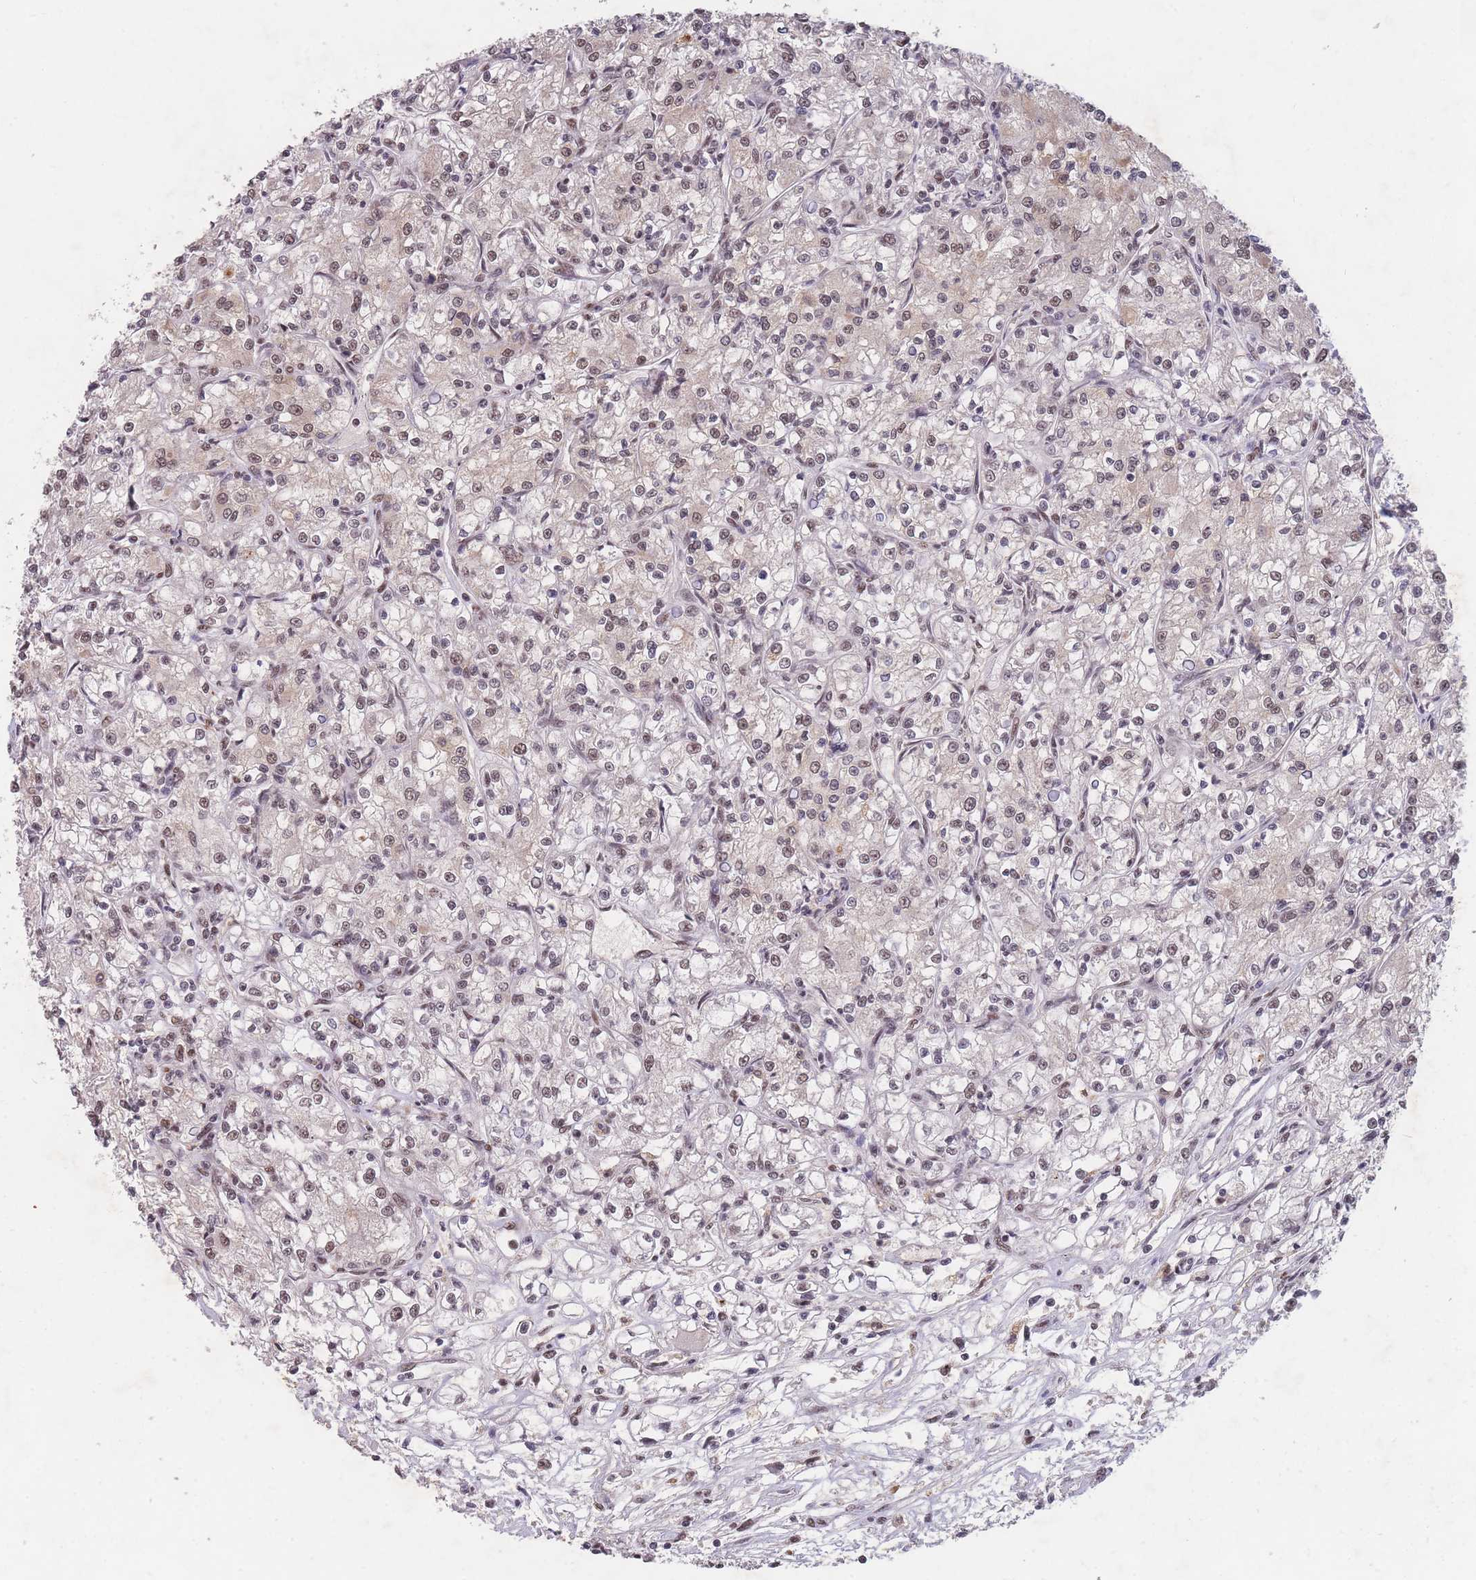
{"staining": {"intensity": "weak", "quantity": "25%-75%", "location": "nuclear"}, "tissue": "renal cancer", "cell_type": "Tumor cells", "image_type": "cancer", "snomed": [{"axis": "morphology", "description": "Adenocarcinoma, NOS"}, {"axis": "topography", "description": "Kidney"}], "caption": "This micrograph displays IHC staining of human adenocarcinoma (renal), with low weak nuclear positivity in about 25%-75% of tumor cells.", "gene": "SNRPA1", "patient": {"sex": "female", "age": 59}}